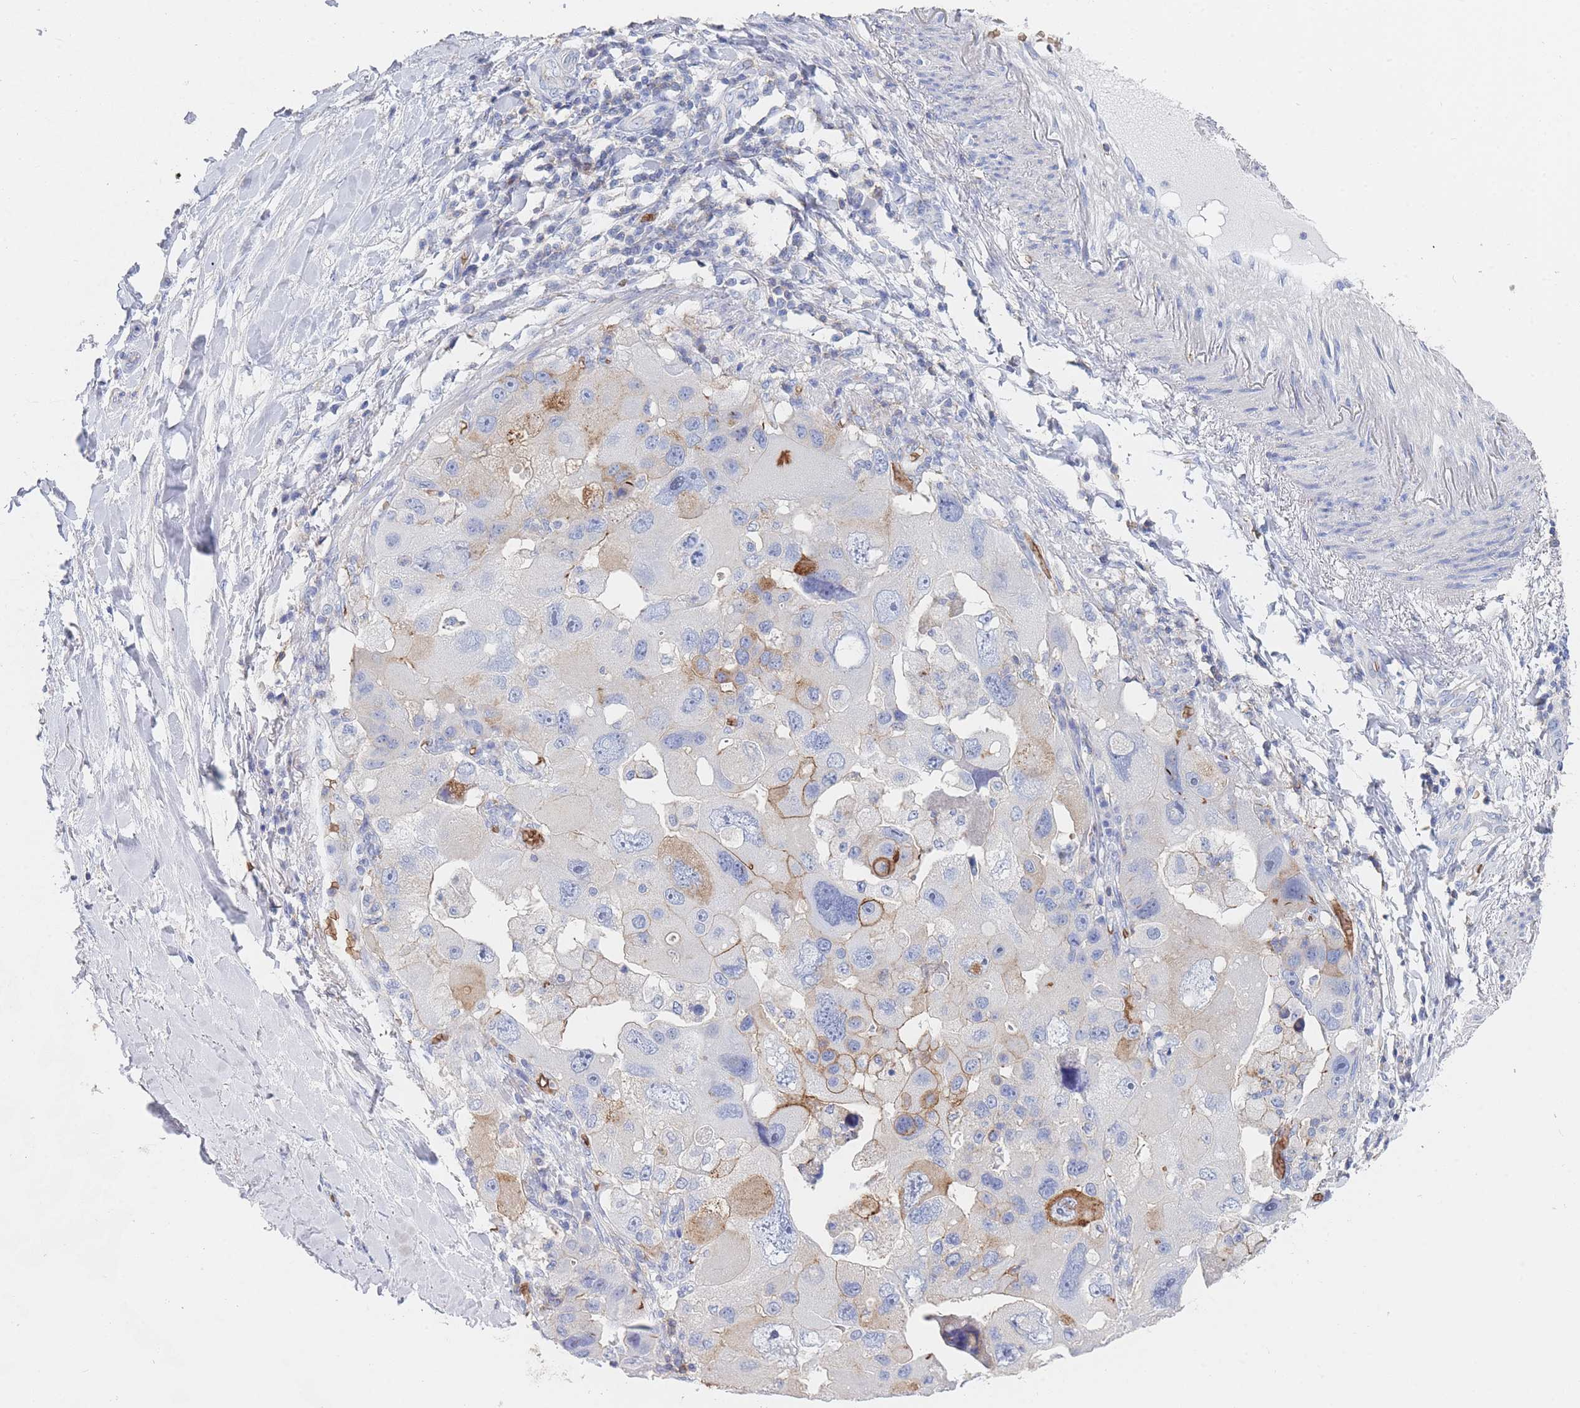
{"staining": {"intensity": "moderate", "quantity": "<25%", "location": "cytoplasmic/membranous"}, "tissue": "lung cancer", "cell_type": "Tumor cells", "image_type": "cancer", "snomed": [{"axis": "morphology", "description": "Adenocarcinoma, NOS"}, {"axis": "topography", "description": "Lung"}], "caption": "A micrograph of adenocarcinoma (lung) stained for a protein demonstrates moderate cytoplasmic/membranous brown staining in tumor cells. The protein of interest is shown in brown color, while the nuclei are stained blue.", "gene": "SLC2A1", "patient": {"sex": "female", "age": 54}}